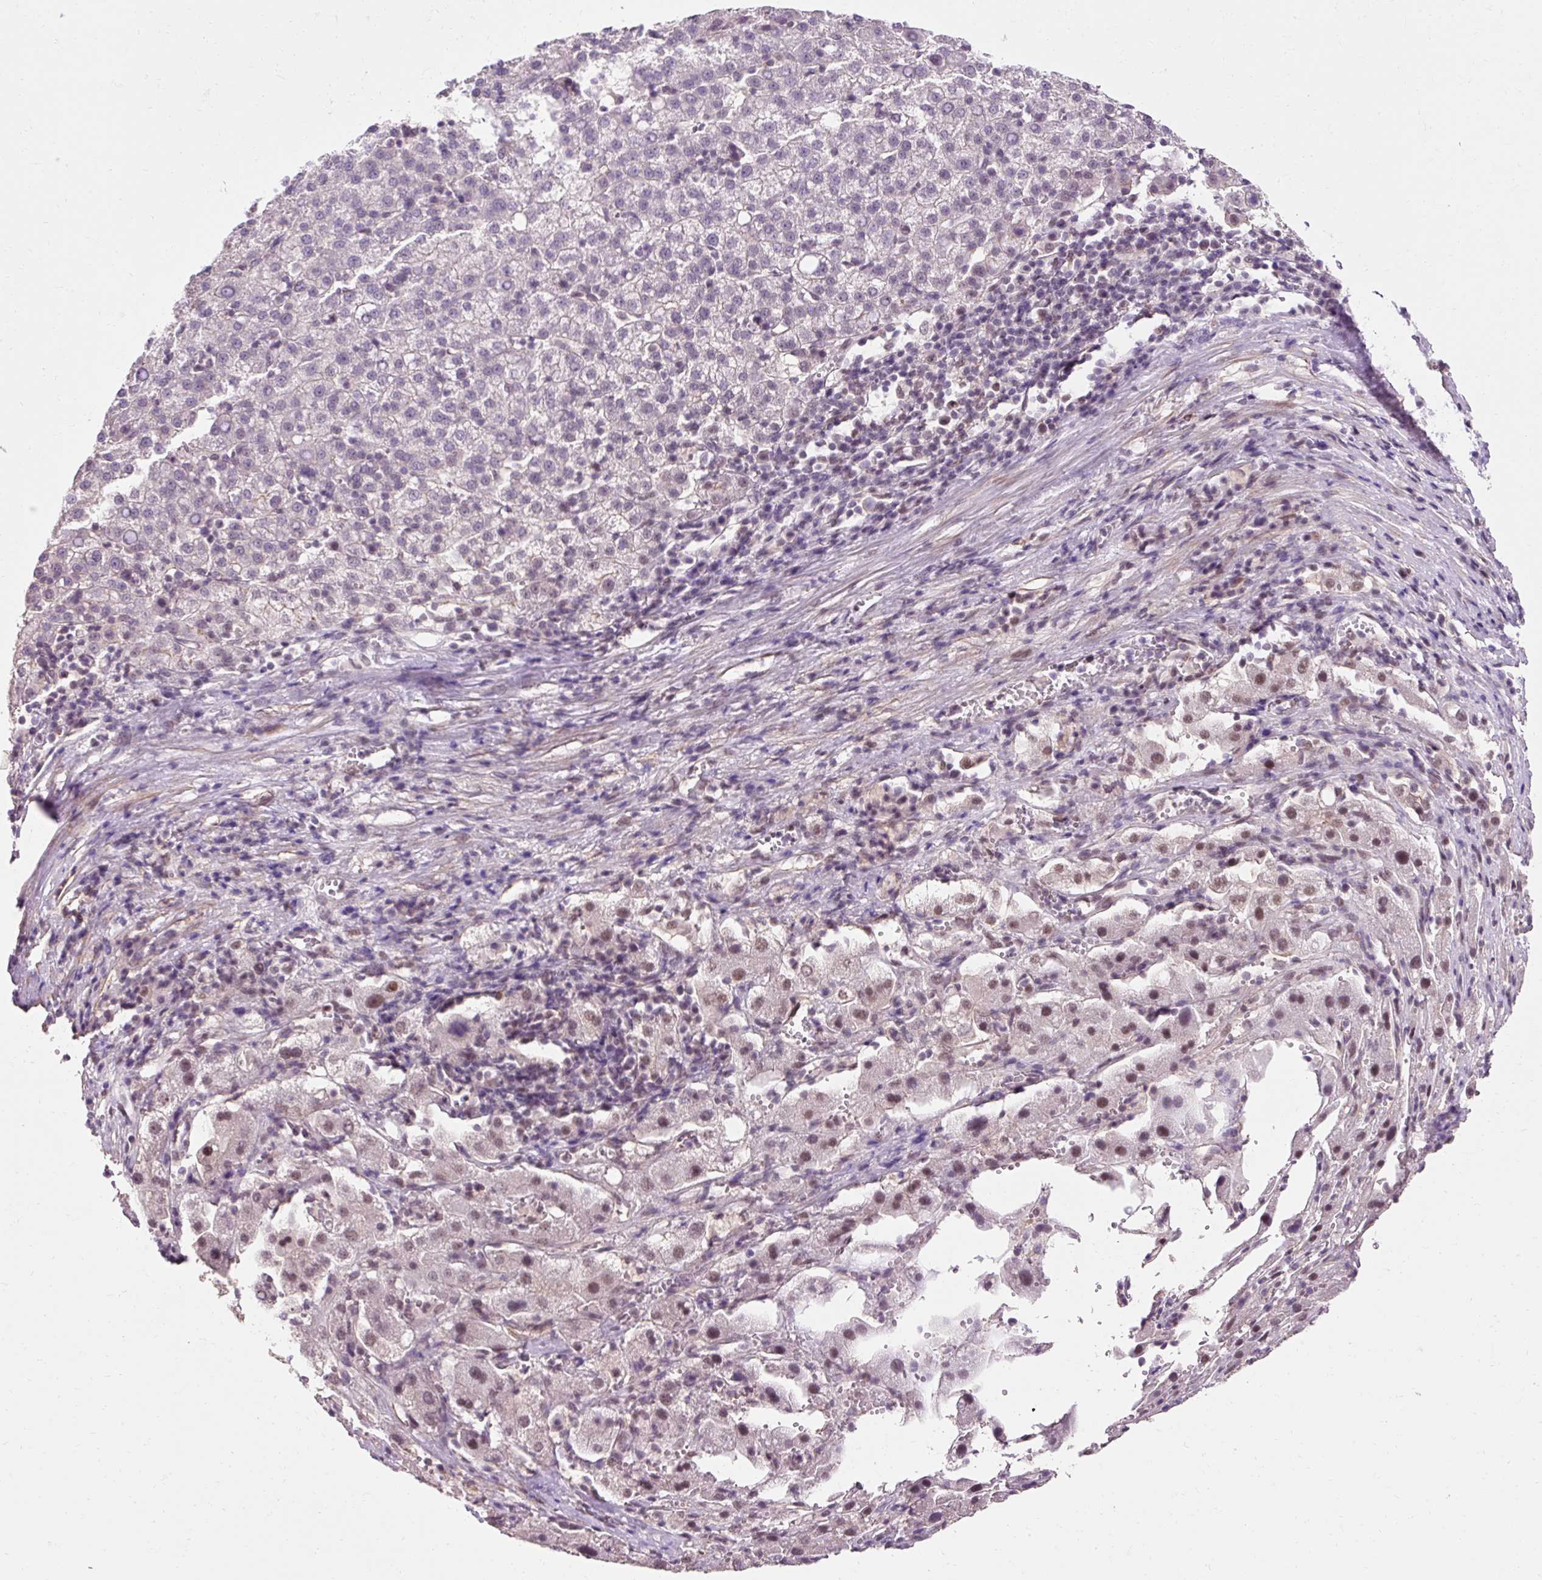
{"staining": {"intensity": "negative", "quantity": "none", "location": "none"}, "tissue": "liver cancer", "cell_type": "Tumor cells", "image_type": "cancer", "snomed": [{"axis": "morphology", "description": "Carcinoma, Hepatocellular, NOS"}, {"axis": "topography", "description": "Liver"}], "caption": "This histopathology image is of hepatocellular carcinoma (liver) stained with immunohistochemistry (IHC) to label a protein in brown with the nuclei are counter-stained blue. There is no expression in tumor cells.", "gene": "ZNF610", "patient": {"sex": "female", "age": 58}}